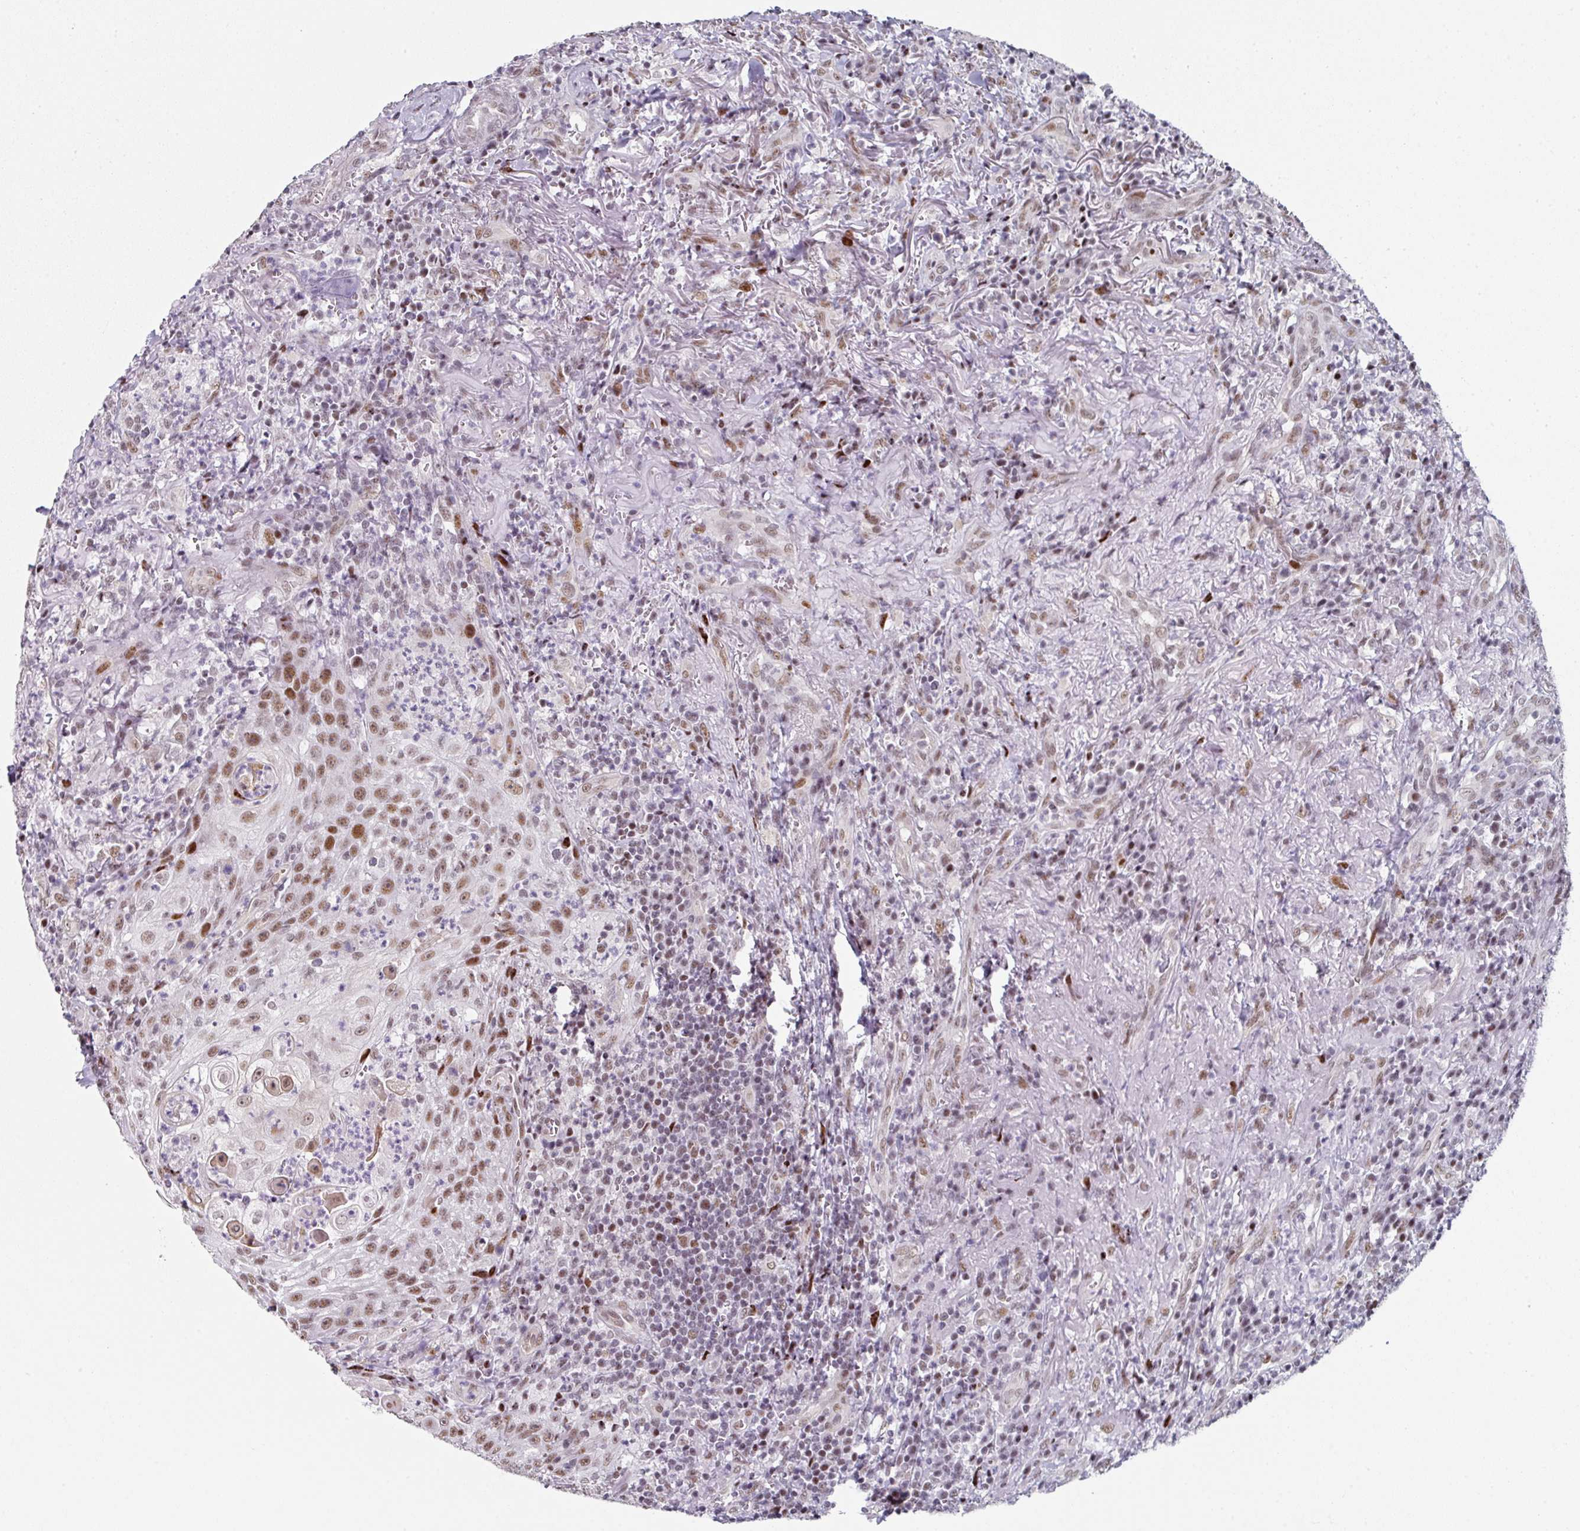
{"staining": {"intensity": "moderate", "quantity": ">75%", "location": "nuclear"}, "tissue": "head and neck cancer", "cell_type": "Tumor cells", "image_type": "cancer", "snomed": [{"axis": "morphology", "description": "Normal tissue, NOS"}, {"axis": "morphology", "description": "Squamous cell carcinoma, NOS"}, {"axis": "topography", "description": "Oral tissue"}, {"axis": "topography", "description": "Head-Neck"}], "caption": "Head and neck cancer was stained to show a protein in brown. There is medium levels of moderate nuclear positivity in about >75% of tumor cells.", "gene": "SF3B5", "patient": {"sex": "female", "age": 70}}